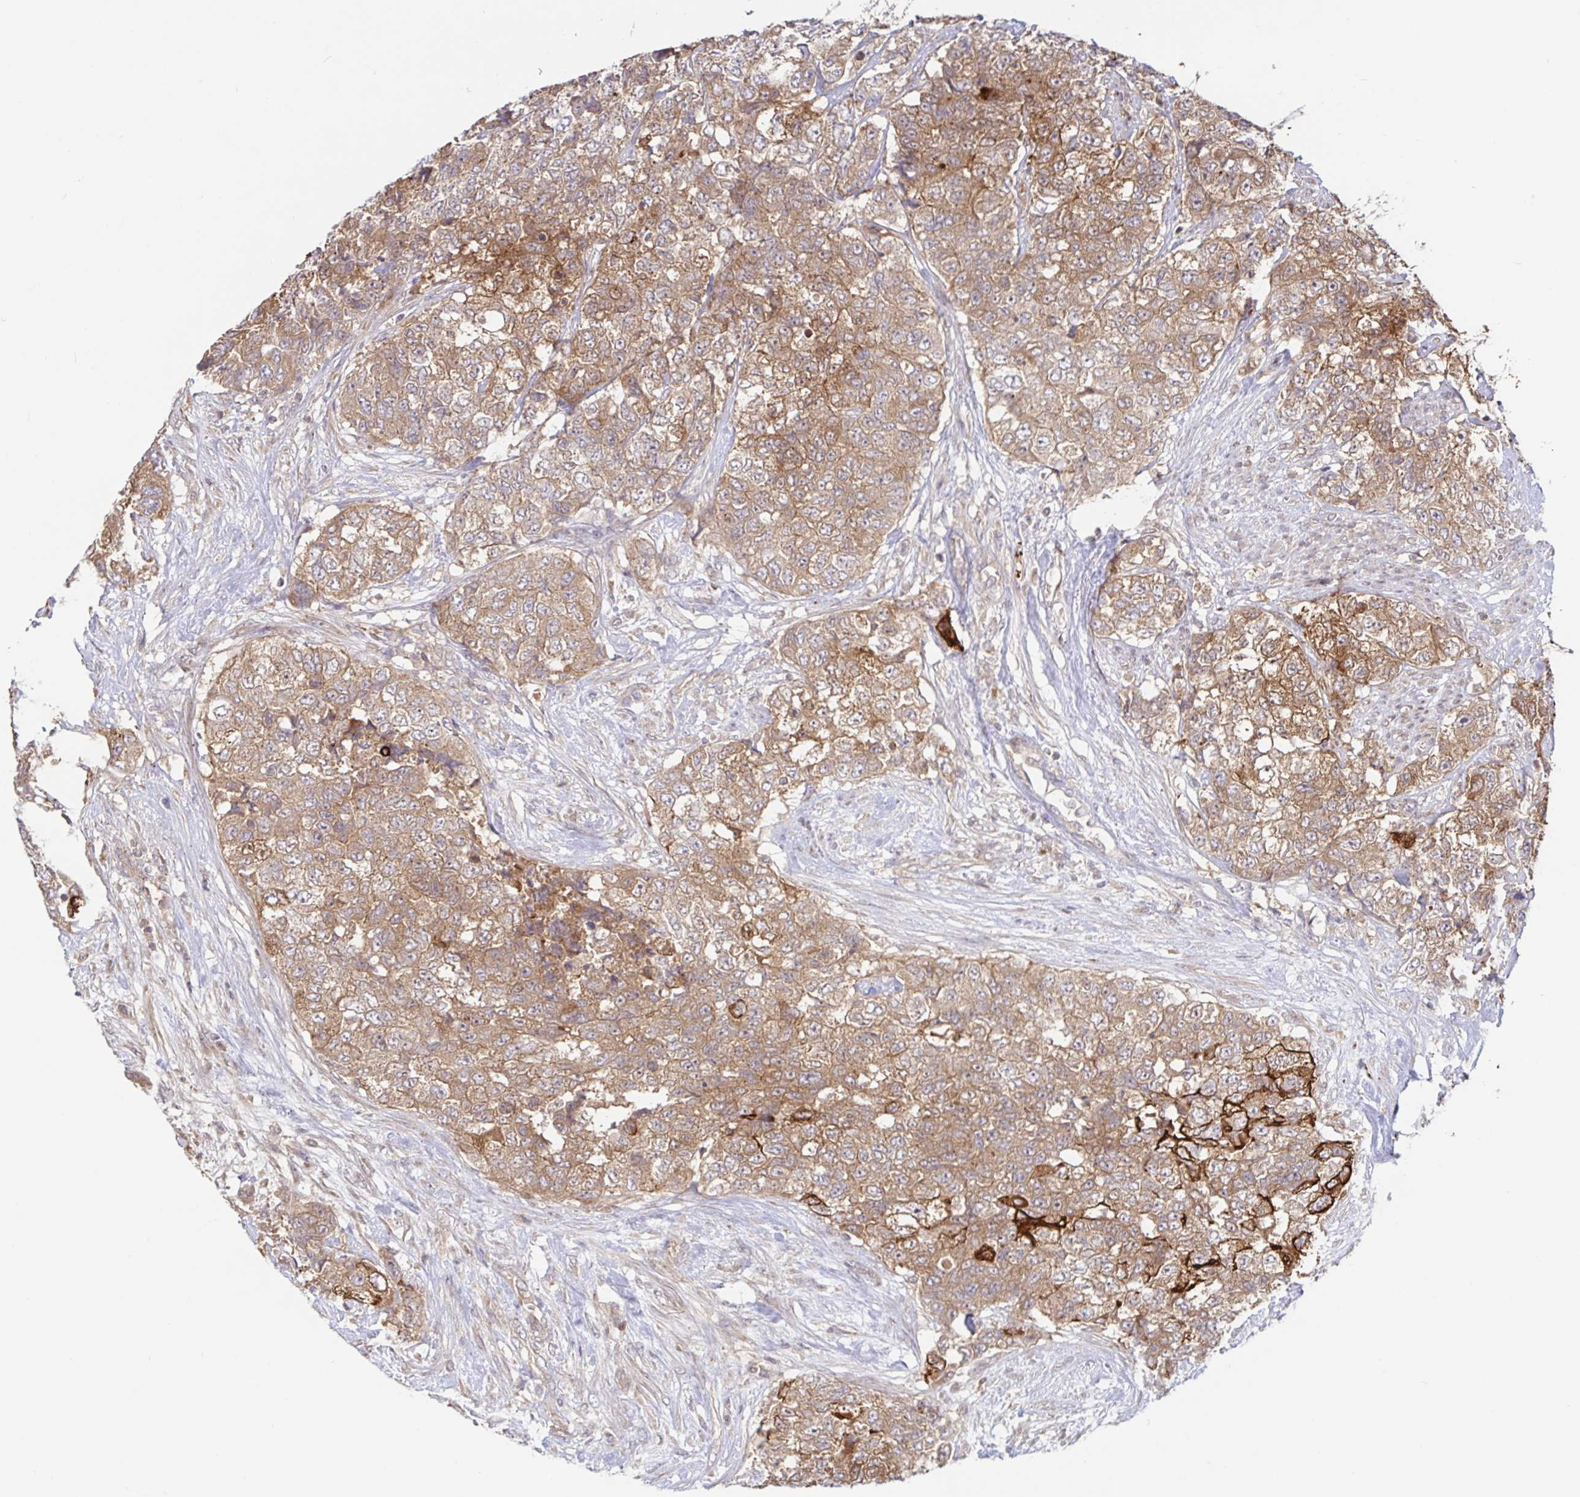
{"staining": {"intensity": "moderate", "quantity": ">75%", "location": "cytoplasmic/membranous"}, "tissue": "urothelial cancer", "cell_type": "Tumor cells", "image_type": "cancer", "snomed": [{"axis": "morphology", "description": "Urothelial carcinoma, High grade"}, {"axis": "topography", "description": "Urinary bladder"}], "caption": "Immunohistochemistry of urothelial cancer shows medium levels of moderate cytoplasmic/membranous positivity in about >75% of tumor cells. (IHC, brightfield microscopy, high magnification).", "gene": "AACS", "patient": {"sex": "female", "age": 78}}